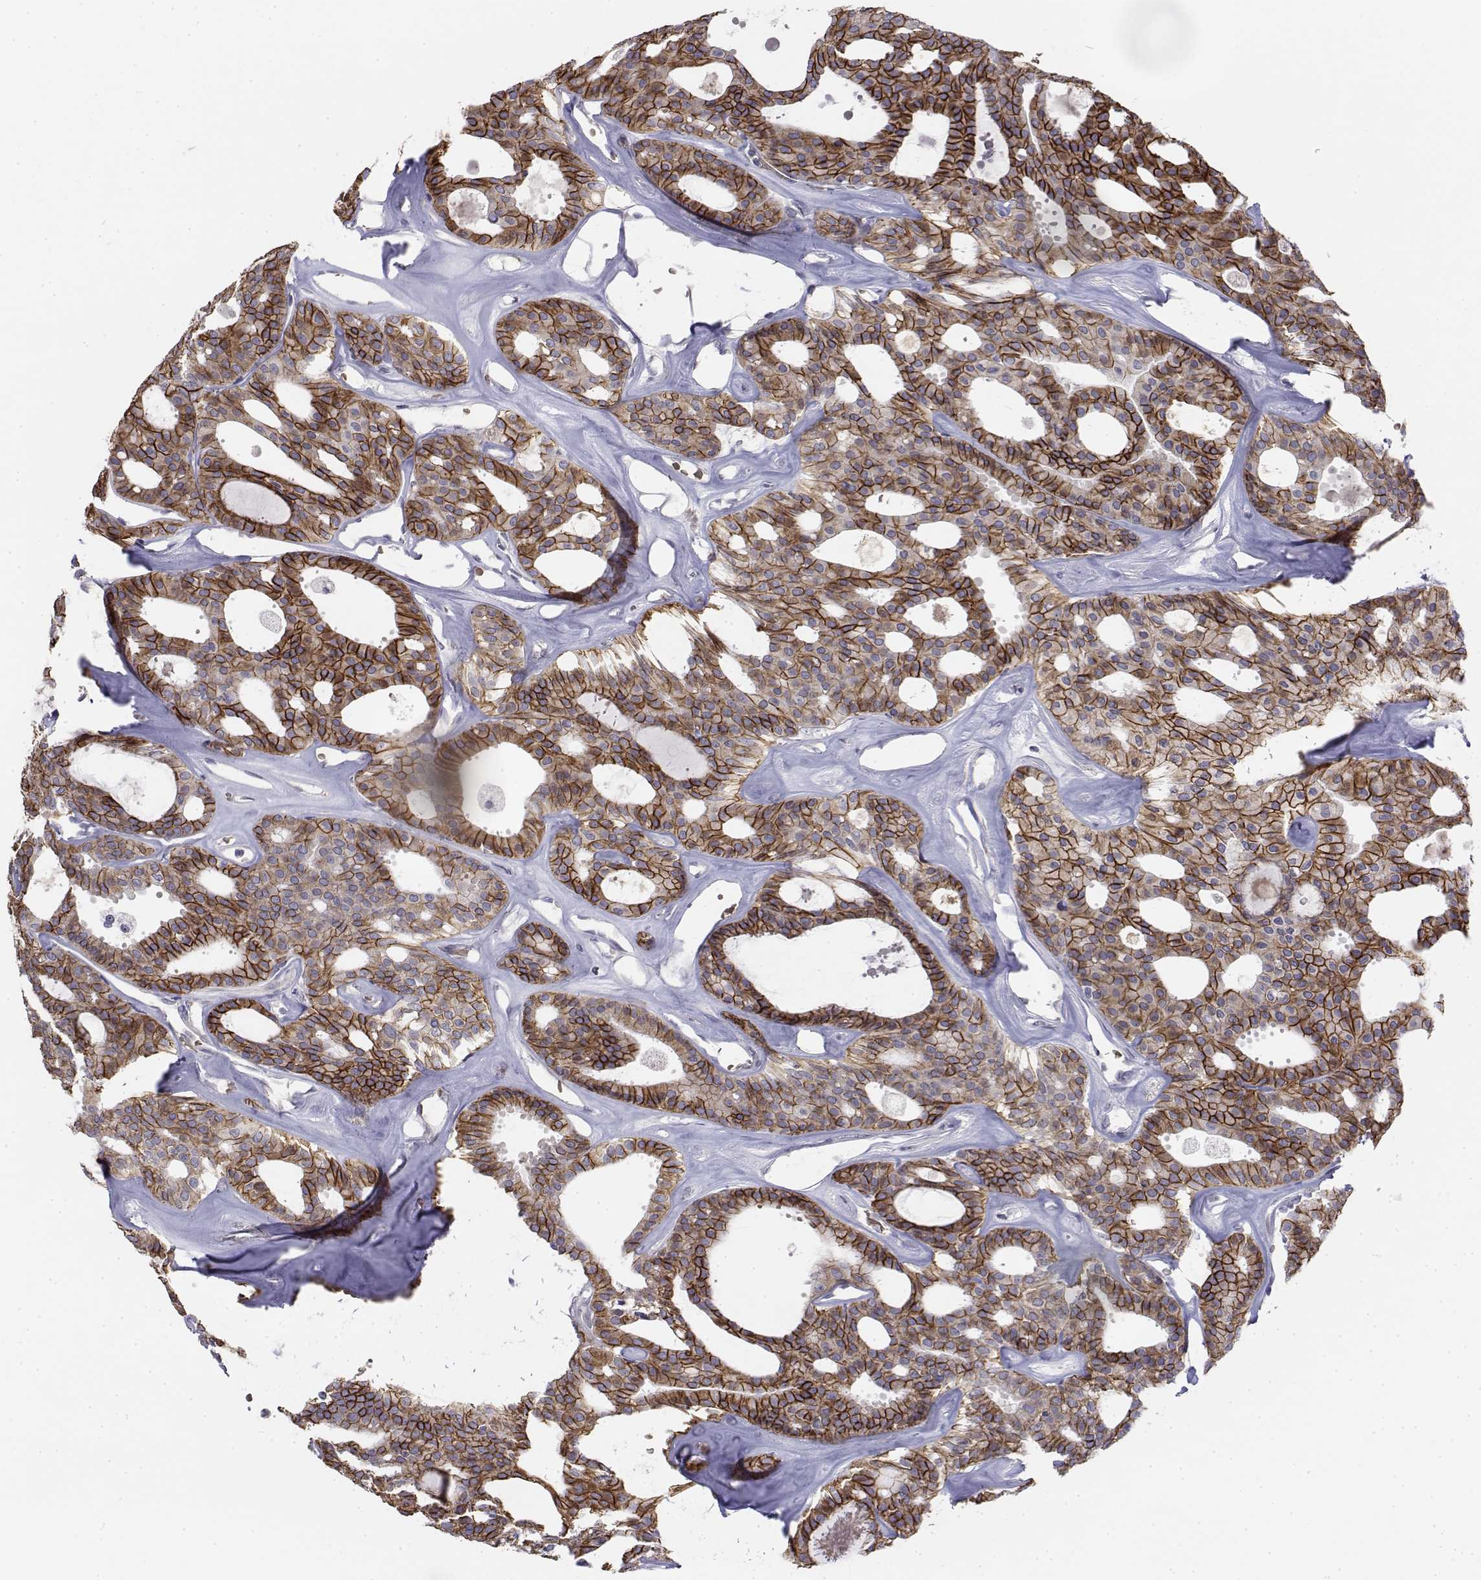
{"staining": {"intensity": "strong", "quantity": ">75%", "location": "cytoplasmic/membranous"}, "tissue": "thyroid cancer", "cell_type": "Tumor cells", "image_type": "cancer", "snomed": [{"axis": "morphology", "description": "Follicular adenoma carcinoma, NOS"}, {"axis": "topography", "description": "Thyroid gland"}], "caption": "Tumor cells reveal high levels of strong cytoplasmic/membranous expression in about >75% of cells in thyroid cancer. (IHC, brightfield microscopy, high magnification).", "gene": "CADM1", "patient": {"sex": "male", "age": 75}}